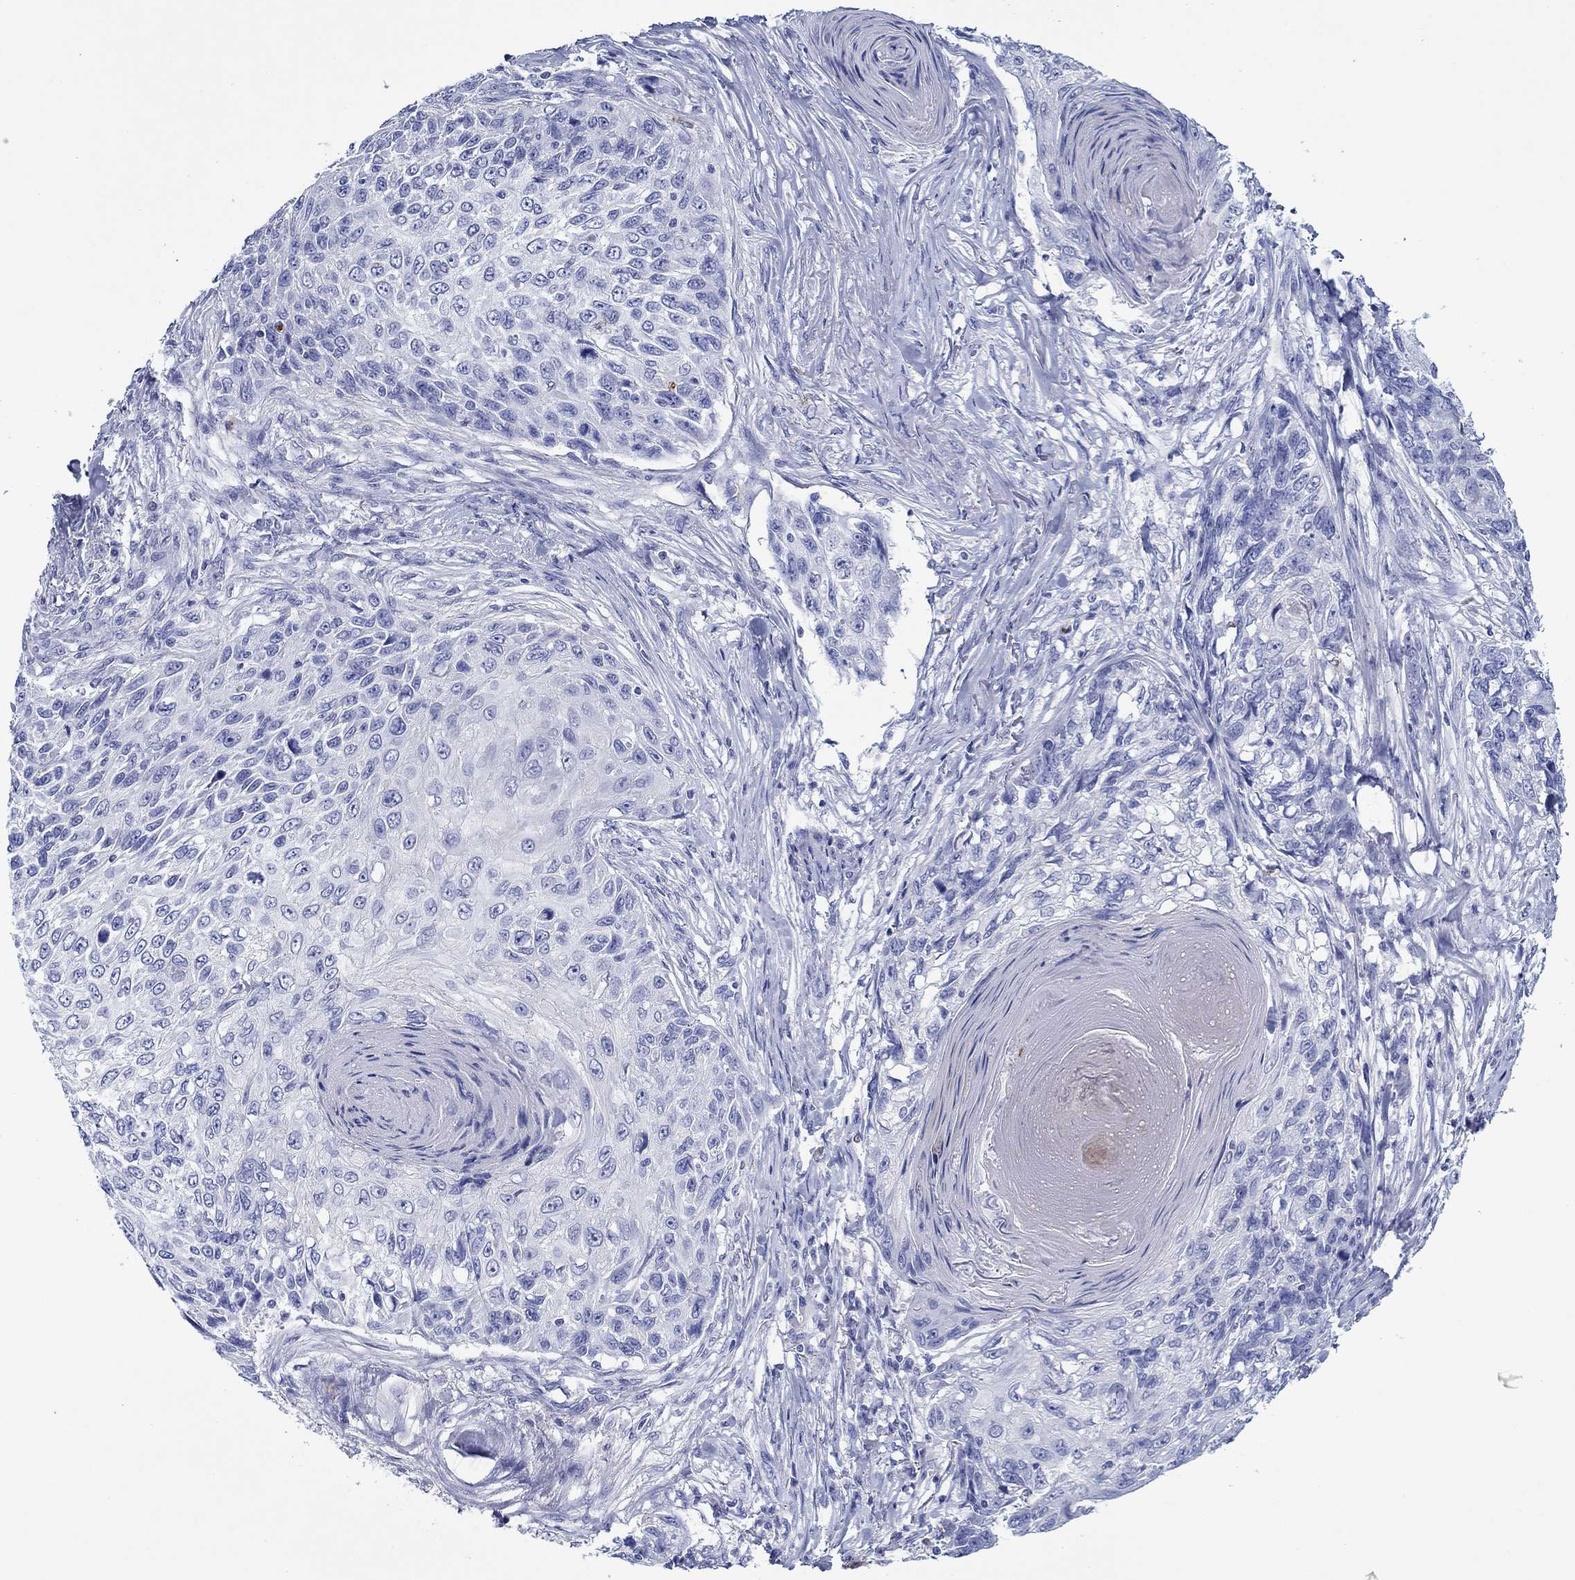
{"staining": {"intensity": "negative", "quantity": "none", "location": "none"}, "tissue": "skin cancer", "cell_type": "Tumor cells", "image_type": "cancer", "snomed": [{"axis": "morphology", "description": "Squamous cell carcinoma, NOS"}, {"axis": "topography", "description": "Skin"}], "caption": "There is no significant staining in tumor cells of squamous cell carcinoma (skin).", "gene": "EPX", "patient": {"sex": "male", "age": 92}}